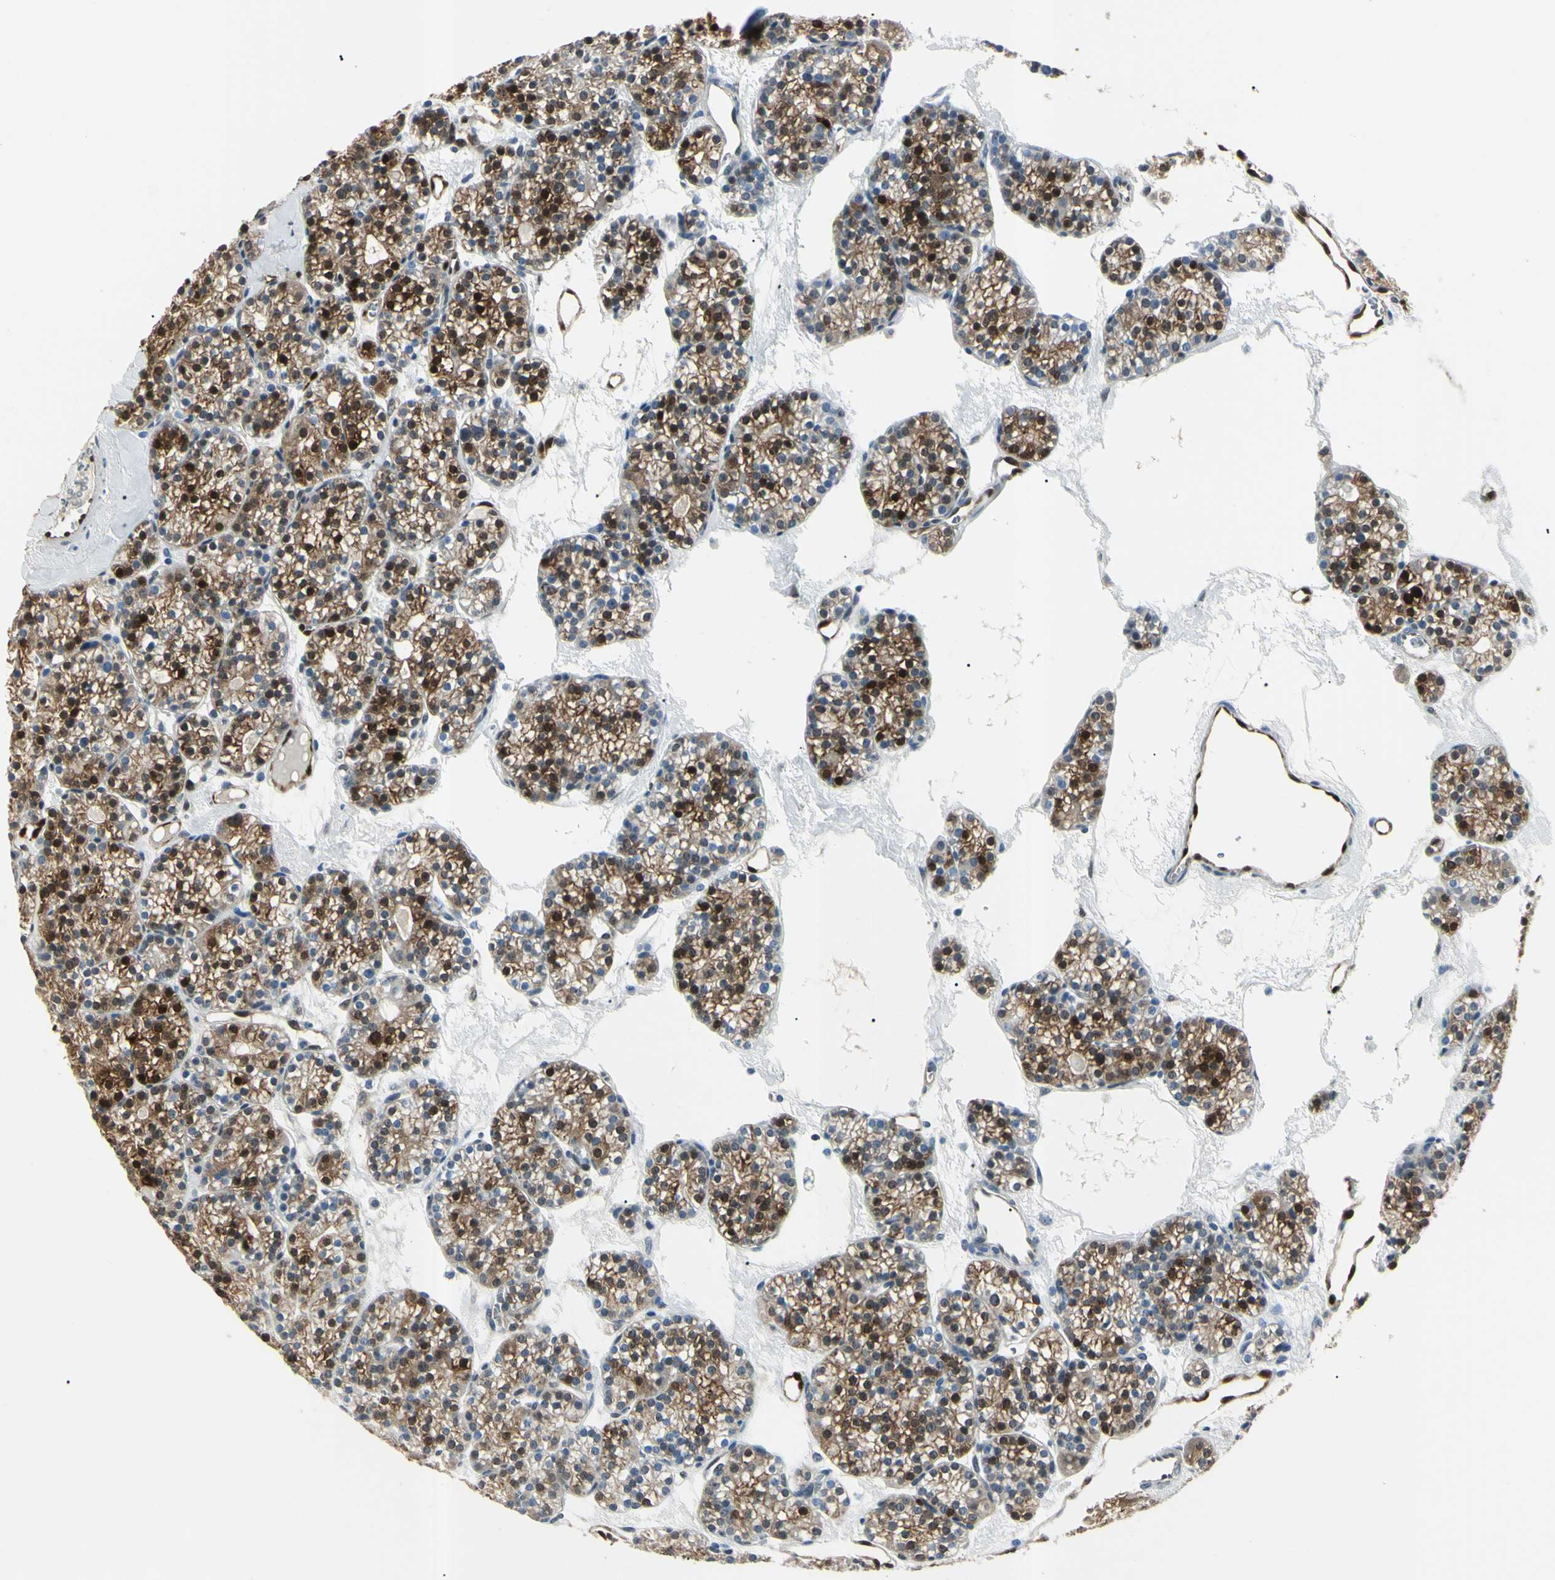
{"staining": {"intensity": "strong", "quantity": "25%-75%", "location": "cytoplasmic/membranous,nuclear"}, "tissue": "parathyroid gland", "cell_type": "Glandular cells", "image_type": "normal", "snomed": [{"axis": "morphology", "description": "Normal tissue, NOS"}, {"axis": "topography", "description": "Parathyroid gland"}], "caption": "Immunohistochemistry staining of unremarkable parathyroid gland, which exhibits high levels of strong cytoplasmic/membranous,nuclear expression in approximately 25%-75% of glandular cells indicating strong cytoplasmic/membranous,nuclear protein staining. The staining was performed using DAB (brown) for protein detection and nuclei were counterstained in hematoxylin (blue).", "gene": "AKR1C3", "patient": {"sex": "female", "age": 64}}